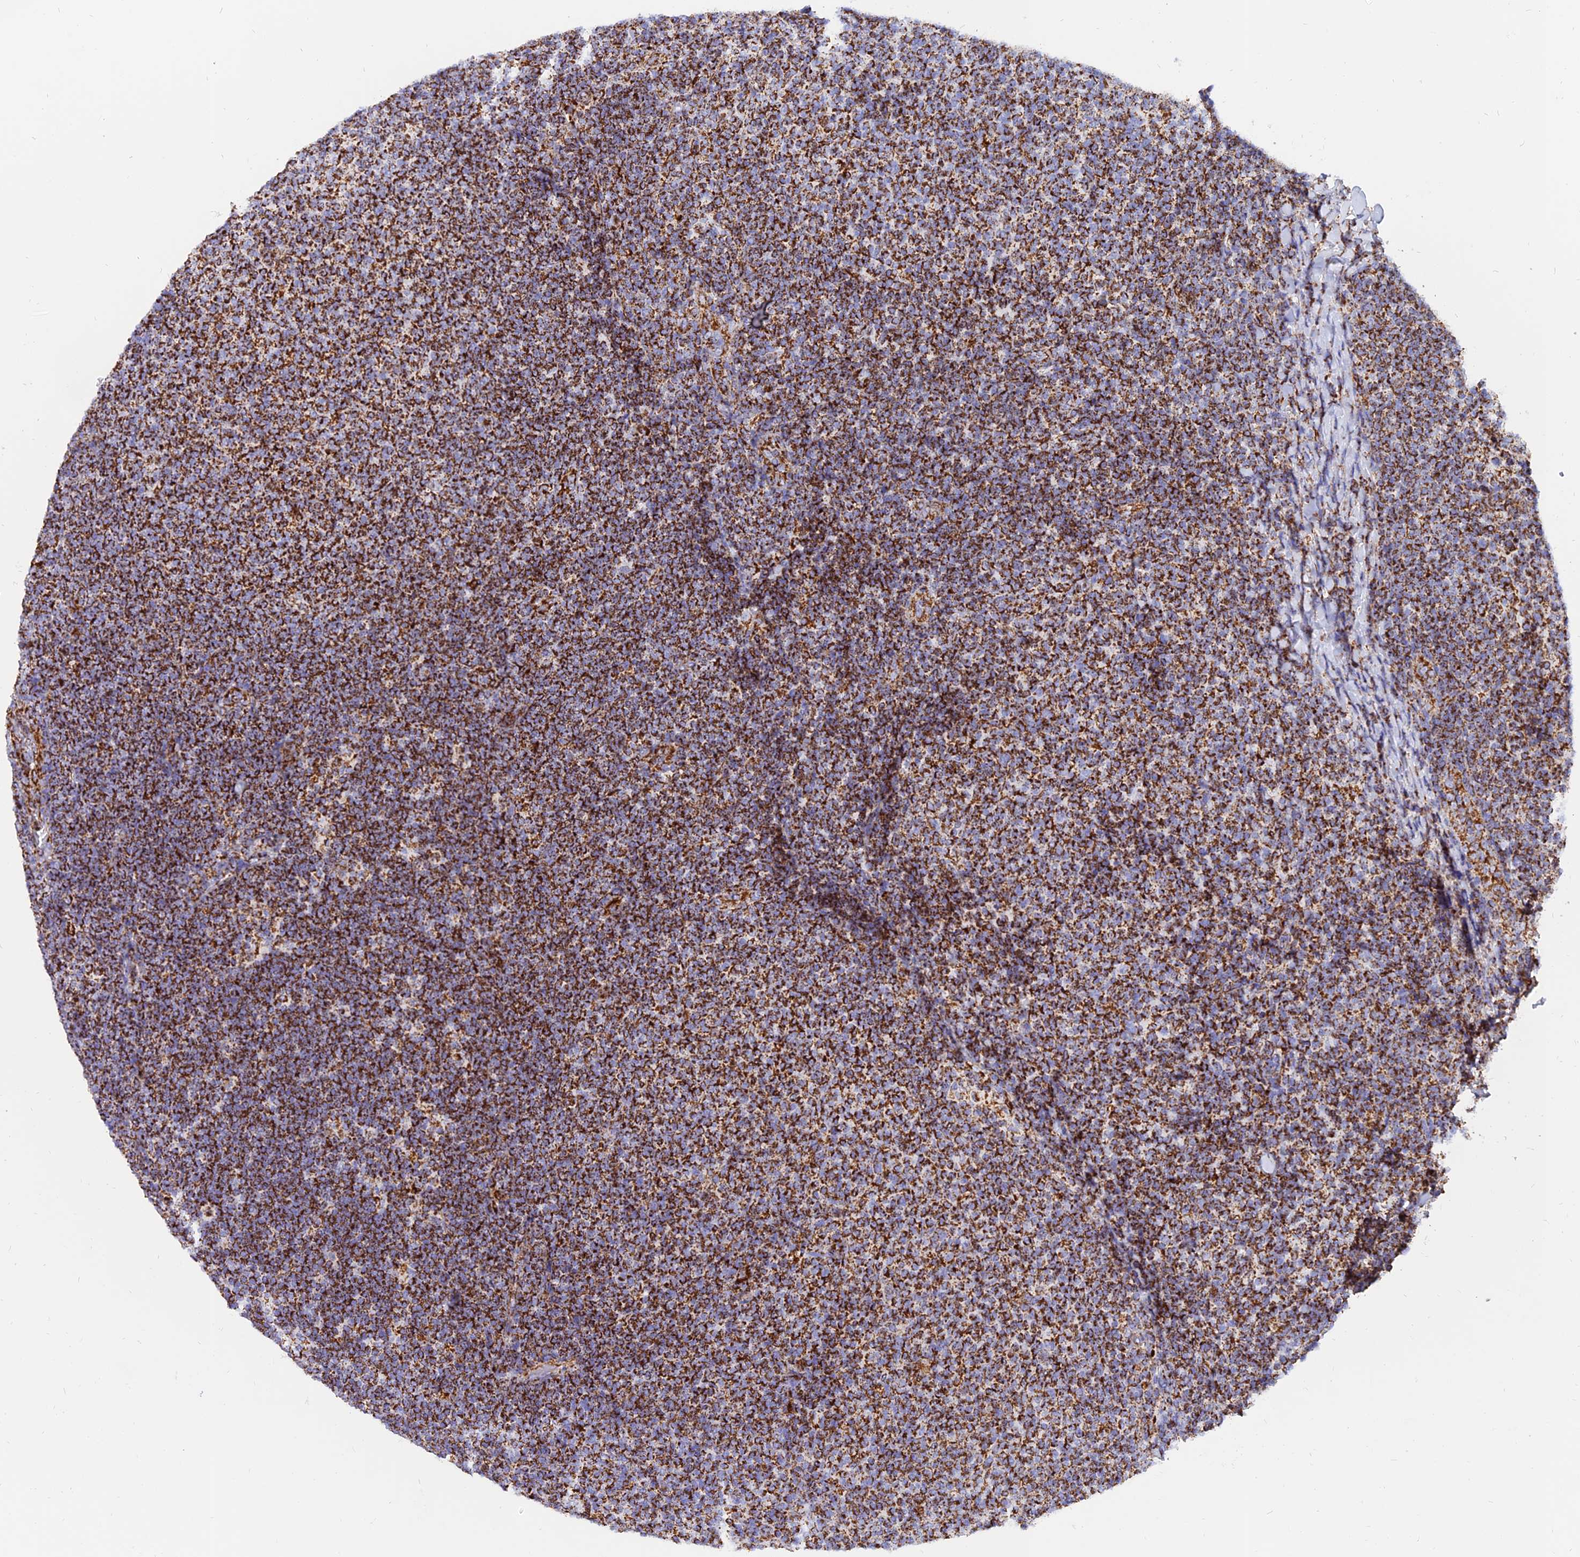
{"staining": {"intensity": "strong", "quantity": ">75%", "location": "cytoplasmic/membranous"}, "tissue": "lymphoma", "cell_type": "Tumor cells", "image_type": "cancer", "snomed": [{"axis": "morphology", "description": "Malignant lymphoma, non-Hodgkin's type, Low grade"}, {"axis": "topography", "description": "Lymph node"}], "caption": "An IHC photomicrograph of neoplastic tissue is shown. Protein staining in brown shows strong cytoplasmic/membranous positivity in low-grade malignant lymphoma, non-Hodgkin's type within tumor cells. The staining is performed using DAB brown chromogen to label protein expression. The nuclei are counter-stained blue using hematoxylin.", "gene": "NDUFB6", "patient": {"sex": "male", "age": 66}}